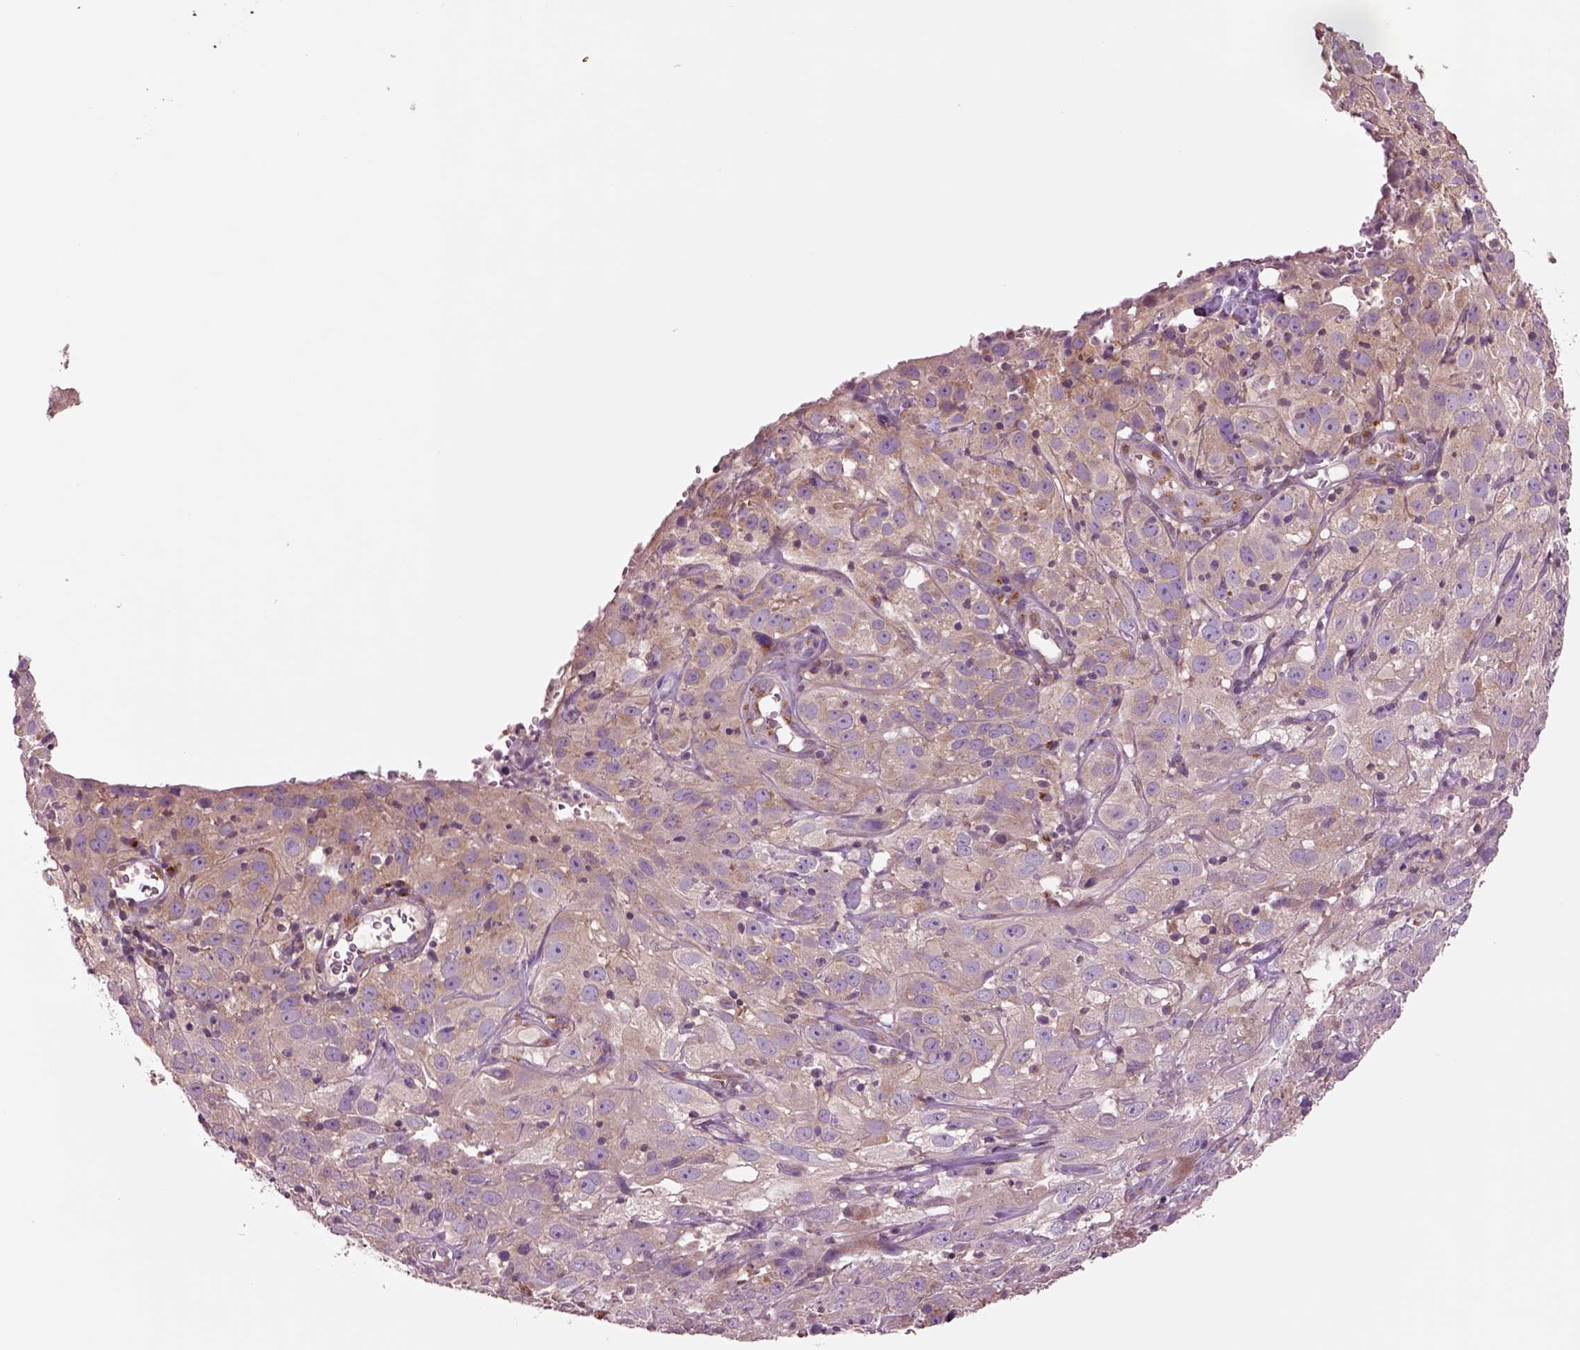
{"staining": {"intensity": "moderate", "quantity": ">75%", "location": "cytoplasmic/membranous"}, "tissue": "cervical cancer", "cell_type": "Tumor cells", "image_type": "cancer", "snomed": [{"axis": "morphology", "description": "Squamous cell carcinoma, NOS"}, {"axis": "topography", "description": "Cervix"}], "caption": "A medium amount of moderate cytoplasmic/membranous expression is seen in approximately >75% of tumor cells in cervical cancer tissue.", "gene": "SEC23A", "patient": {"sex": "female", "age": 32}}